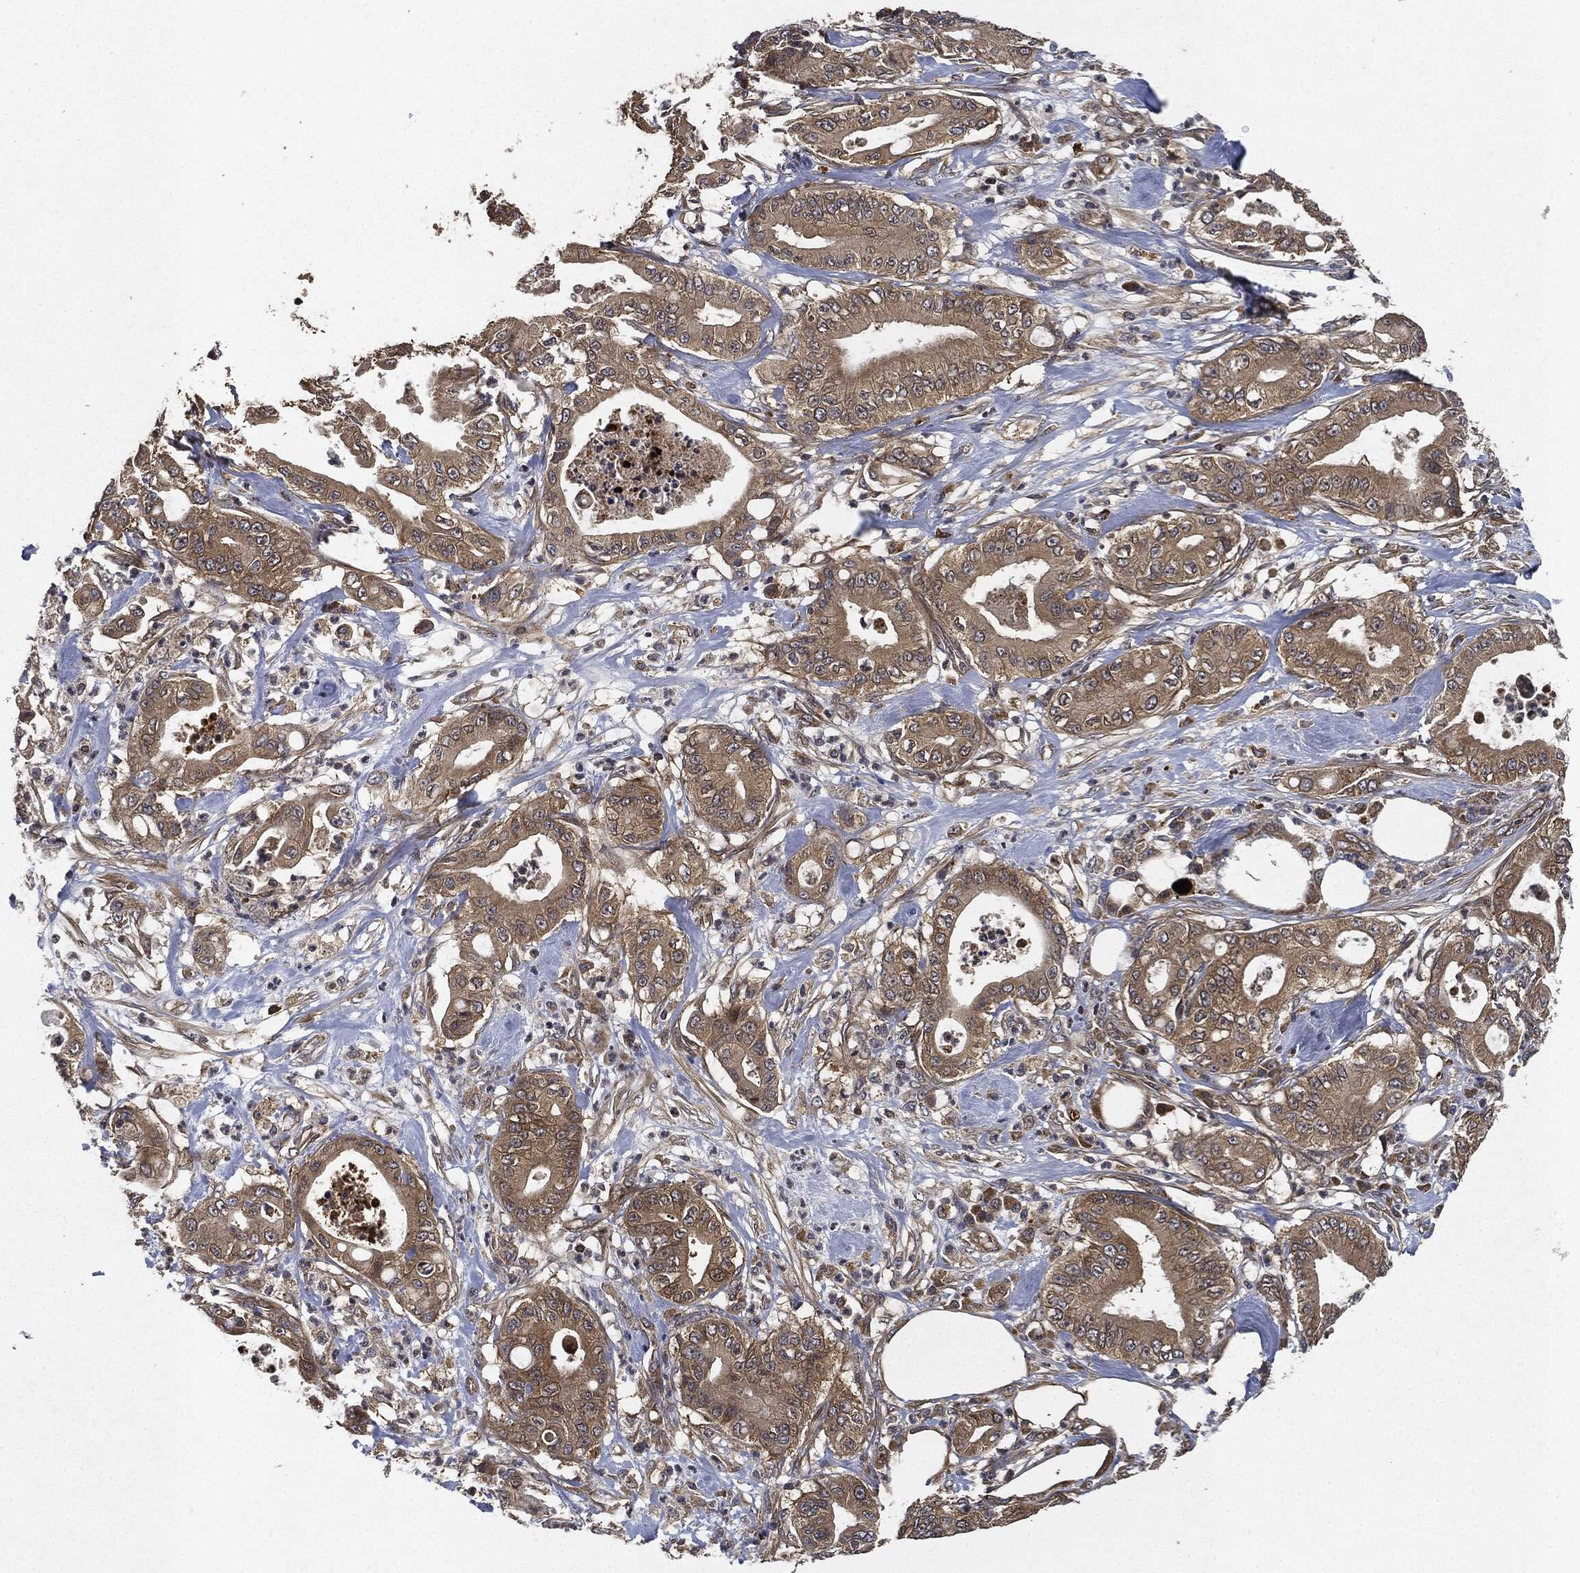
{"staining": {"intensity": "weak", "quantity": ">75%", "location": "cytoplasmic/membranous"}, "tissue": "pancreatic cancer", "cell_type": "Tumor cells", "image_type": "cancer", "snomed": [{"axis": "morphology", "description": "Adenocarcinoma, NOS"}, {"axis": "topography", "description": "Pancreas"}], "caption": "The photomicrograph exhibits staining of pancreatic cancer, revealing weak cytoplasmic/membranous protein expression (brown color) within tumor cells.", "gene": "MLST8", "patient": {"sex": "male", "age": 71}}